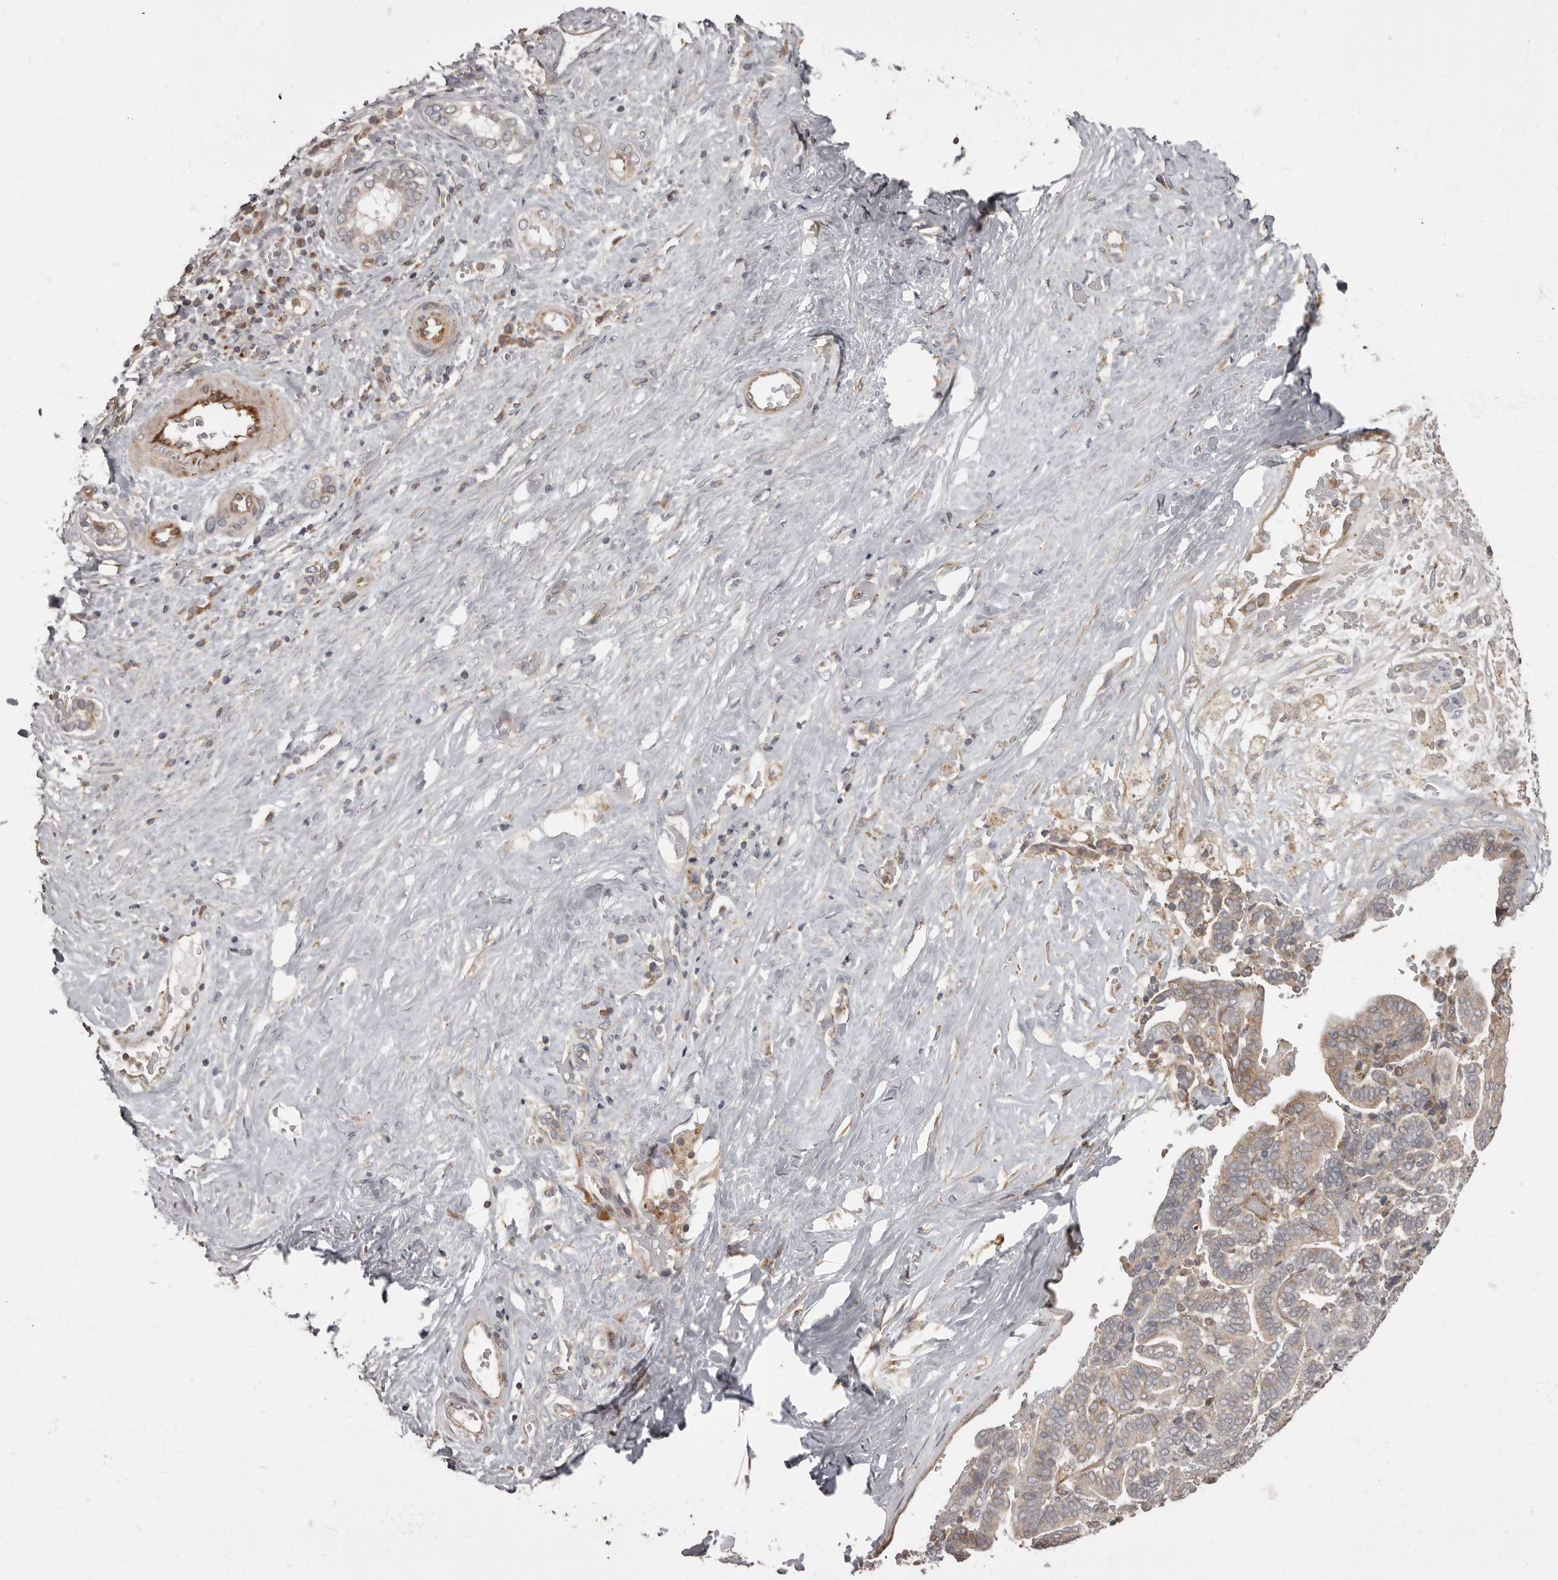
{"staining": {"intensity": "weak", "quantity": ">75%", "location": "cytoplasmic/membranous"}, "tissue": "liver cancer", "cell_type": "Tumor cells", "image_type": "cancer", "snomed": [{"axis": "morphology", "description": "Cholangiocarcinoma"}, {"axis": "topography", "description": "Liver"}], "caption": "Liver cancer (cholangiocarcinoma) stained with immunohistochemistry shows weak cytoplasmic/membranous positivity in about >75% of tumor cells.", "gene": "ADCY2", "patient": {"sex": "female", "age": 75}}